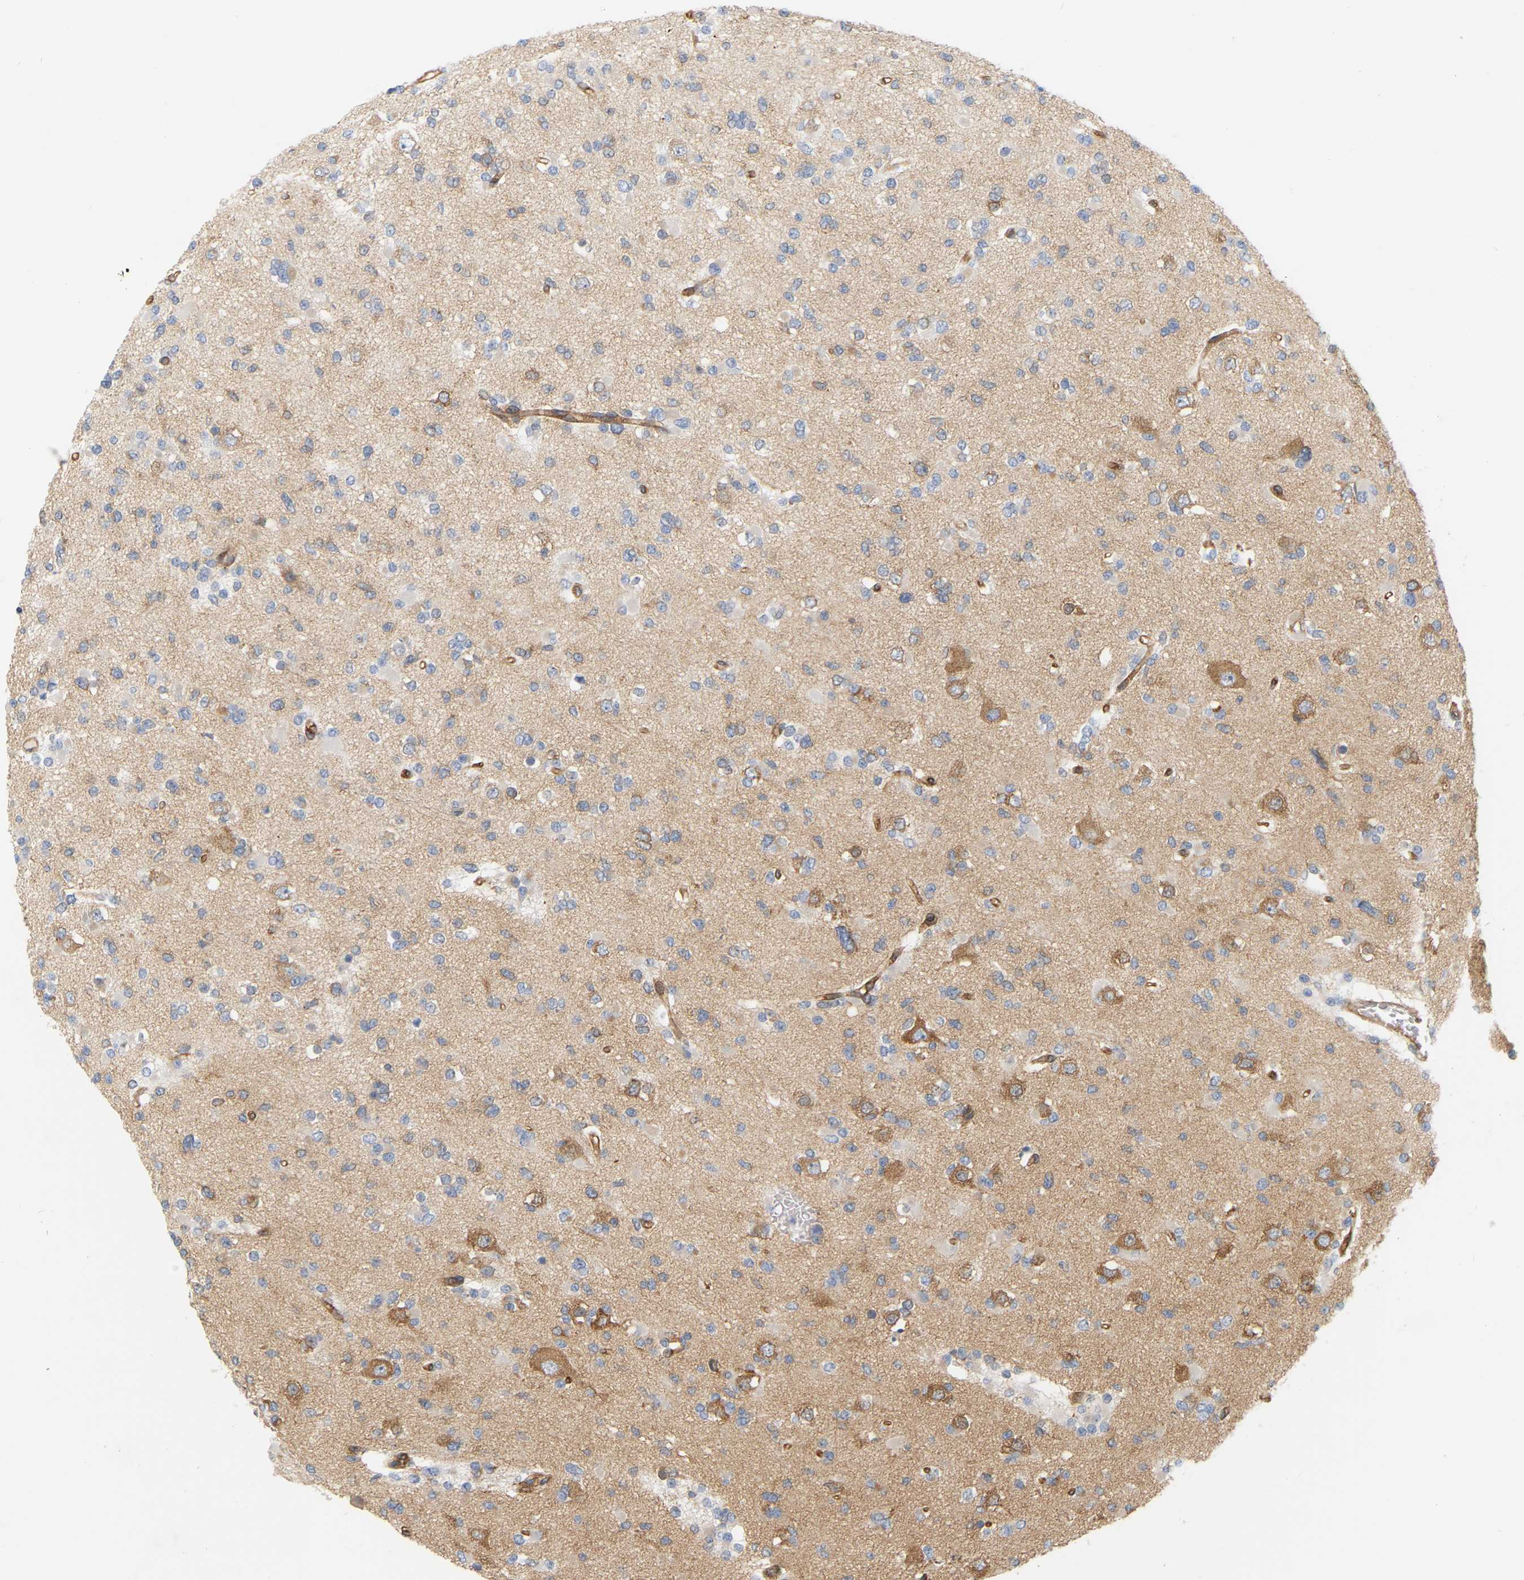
{"staining": {"intensity": "moderate", "quantity": "<25%", "location": "cytoplasmic/membranous"}, "tissue": "glioma", "cell_type": "Tumor cells", "image_type": "cancer", "snomed": [{"axis": "morphology", "description": "Glioma, malignant, Low grade"}, {"axis": "topography", "description": "Brain"}], "caption": "Tumor cells demonstrate moderate cytoplasmic/membranous staining in about <25% of cells in glioma. The staining is performed using DAB brown chromogen to label protein expression. The nuclei are counter-stained blue using hematoxylin.", "gene": "RAPH1", "patient": {"sex": "female", "age": 22}}